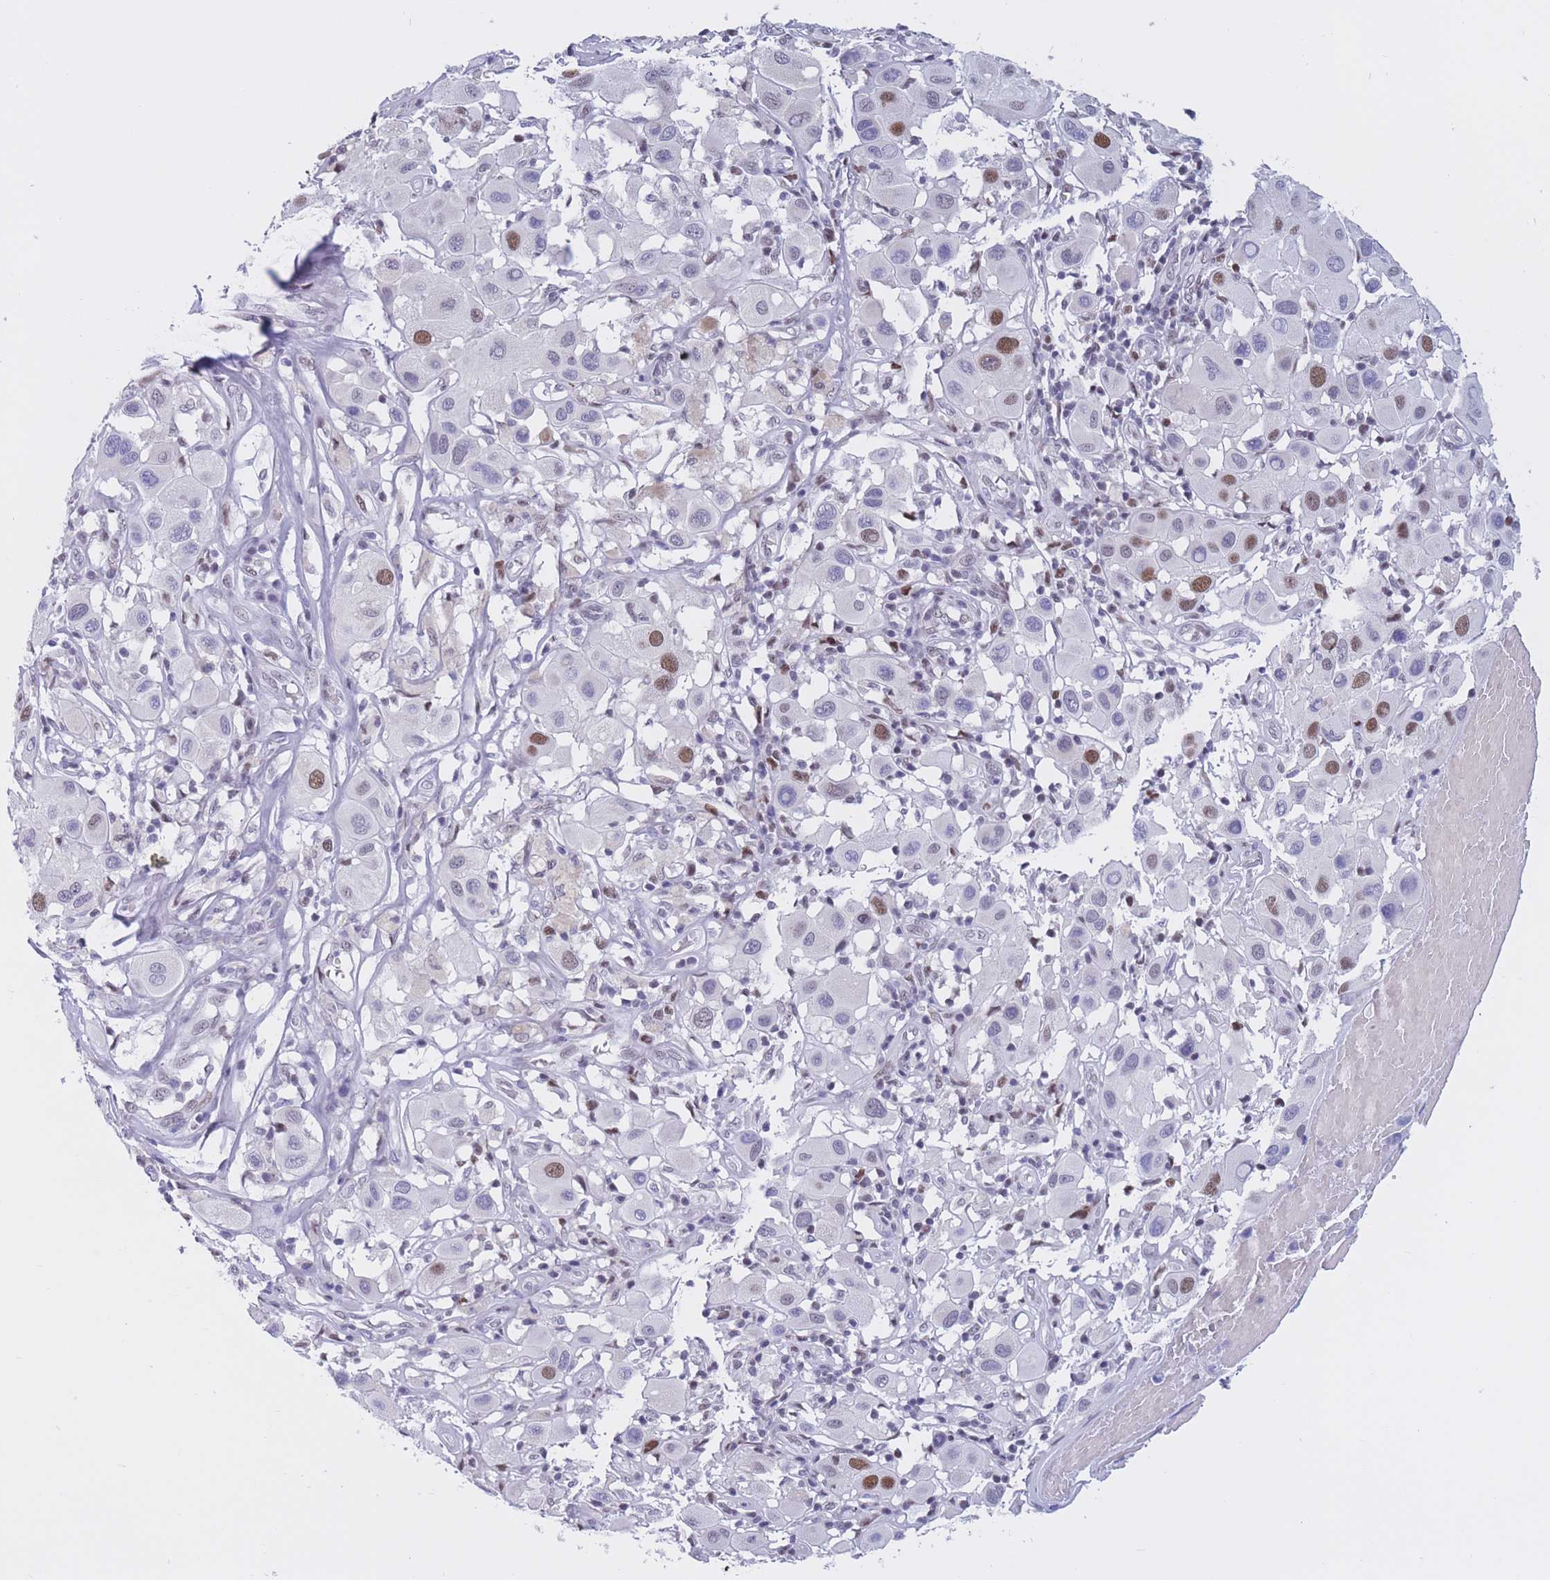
{"staining": {"intensity": "strong", "quantity": "<25%", "location": "nuclear"}, "tissue": "melanoma", "cell_type": "Tumor cells", "image_type": "cancer", "snomed": [{"axis": "morphology", "description": "Malignant melanoma, Metastatic site"}, {"axis": "topography", "description": "Skin"}], "caption": "Malignant melanoma (metastatic site) stained for a protein (brown) shows strong nuclear positive staining in approximately <25% of tumor cells.", "gene": "NASP", "patient": {"sex": "male", "age": 41}}